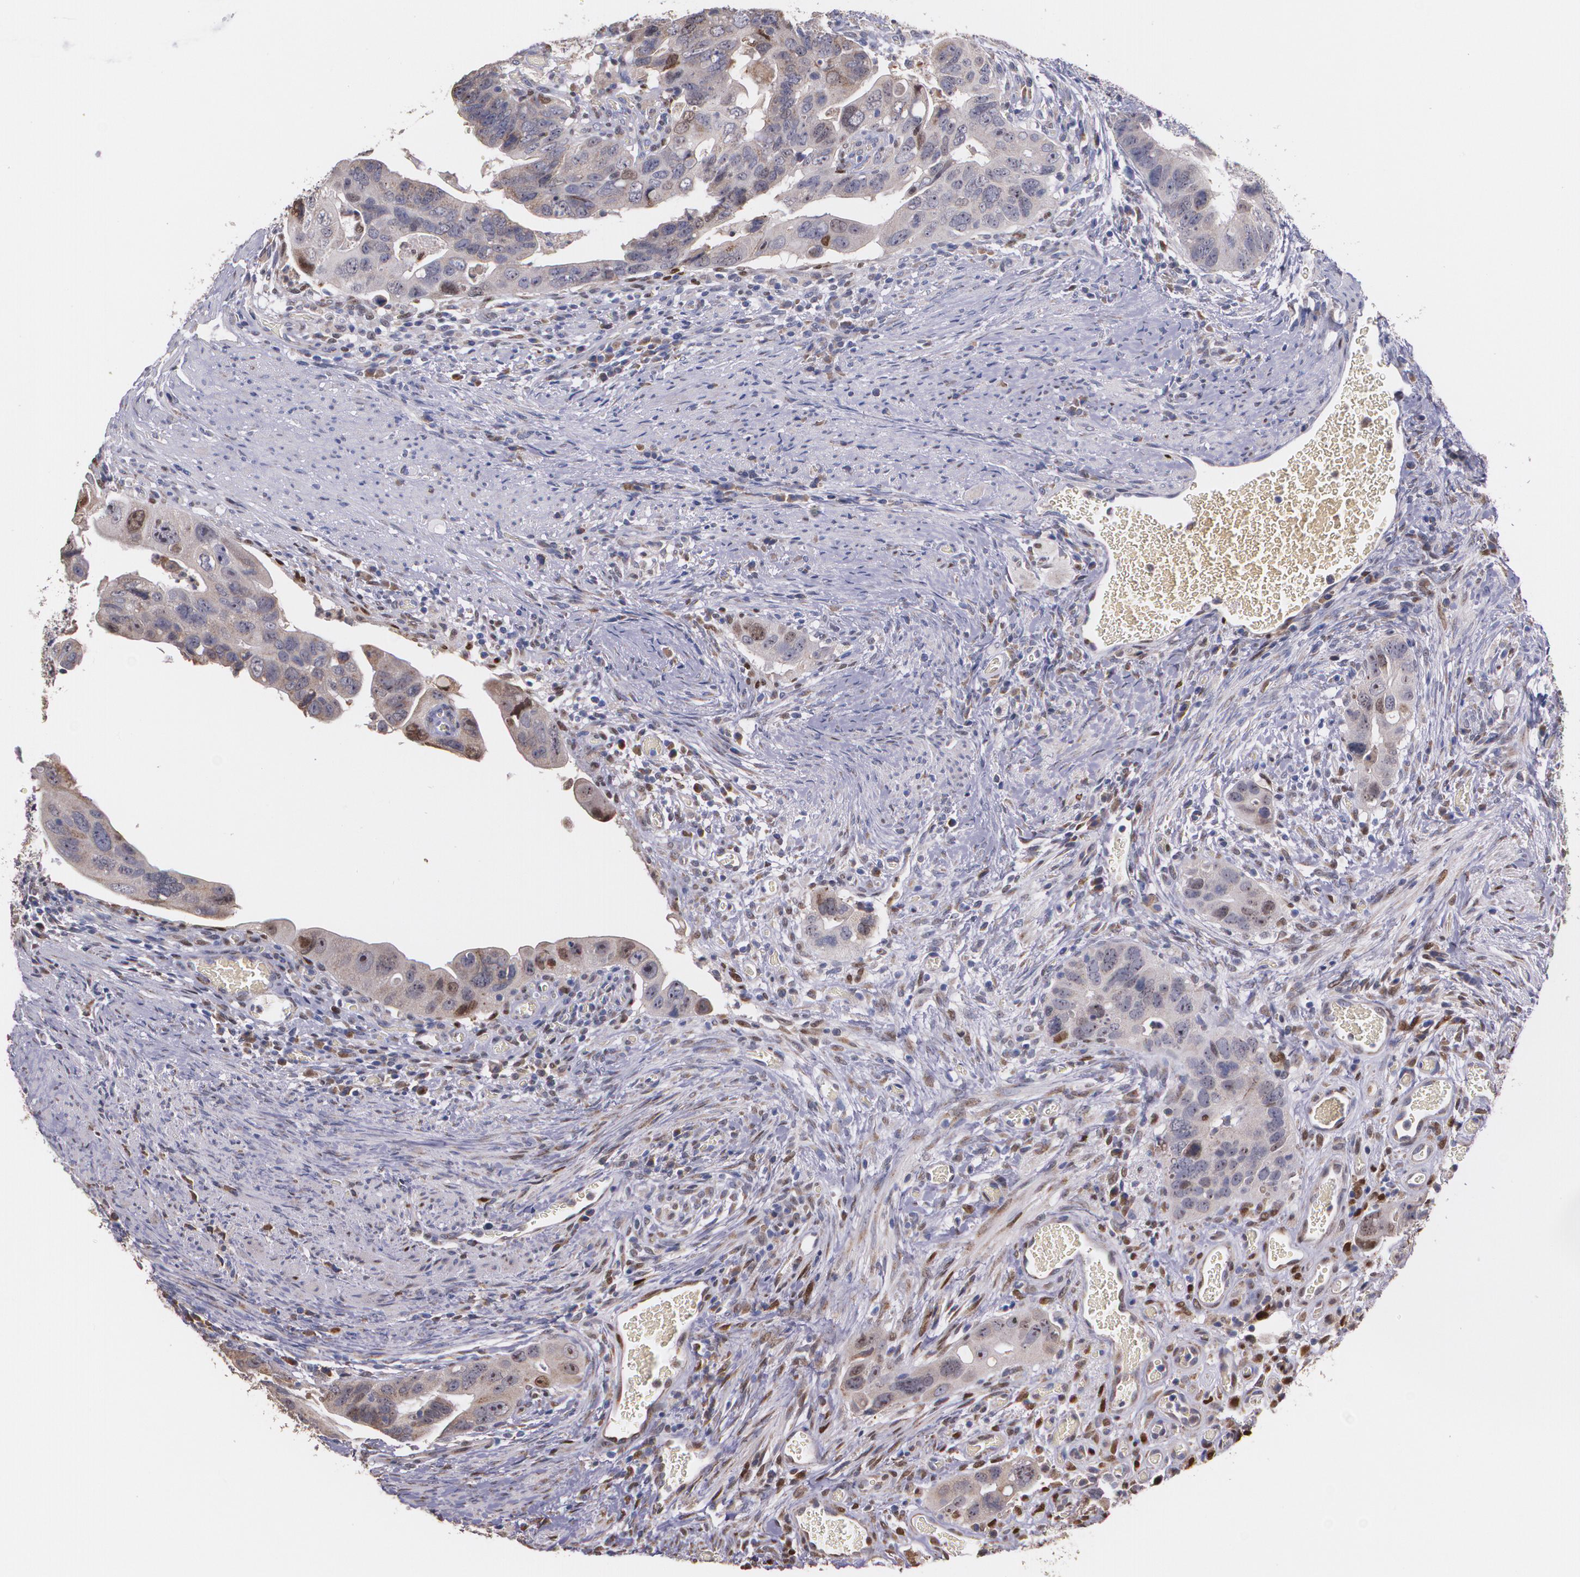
{"staining": {"intensity": "moderate", "quantity": ">75%", "location": "cytoplasmic/membranous"}, "tissue": "colorectal cancer", "cell_type": "Tumor cells", "image_type": "cancer", "snomed": [{"axis": "morphology", "description": "Adenocarcinoma, NOS"}, {"axis": "topography", "description": "Rectum"}], "caption": "Immunohistochemistry histopathology image of neoplastic tissue: human colorectal cancer stained using immunohistochemistry shows medium levels of moderate protein expression localized specifically in the cytoplasmic/membranous of tumor cells, appearing as a cytoplasmic/membranous brown color.", "gene": "ATF3", "patient": {"sex": "male", "age": 53}}